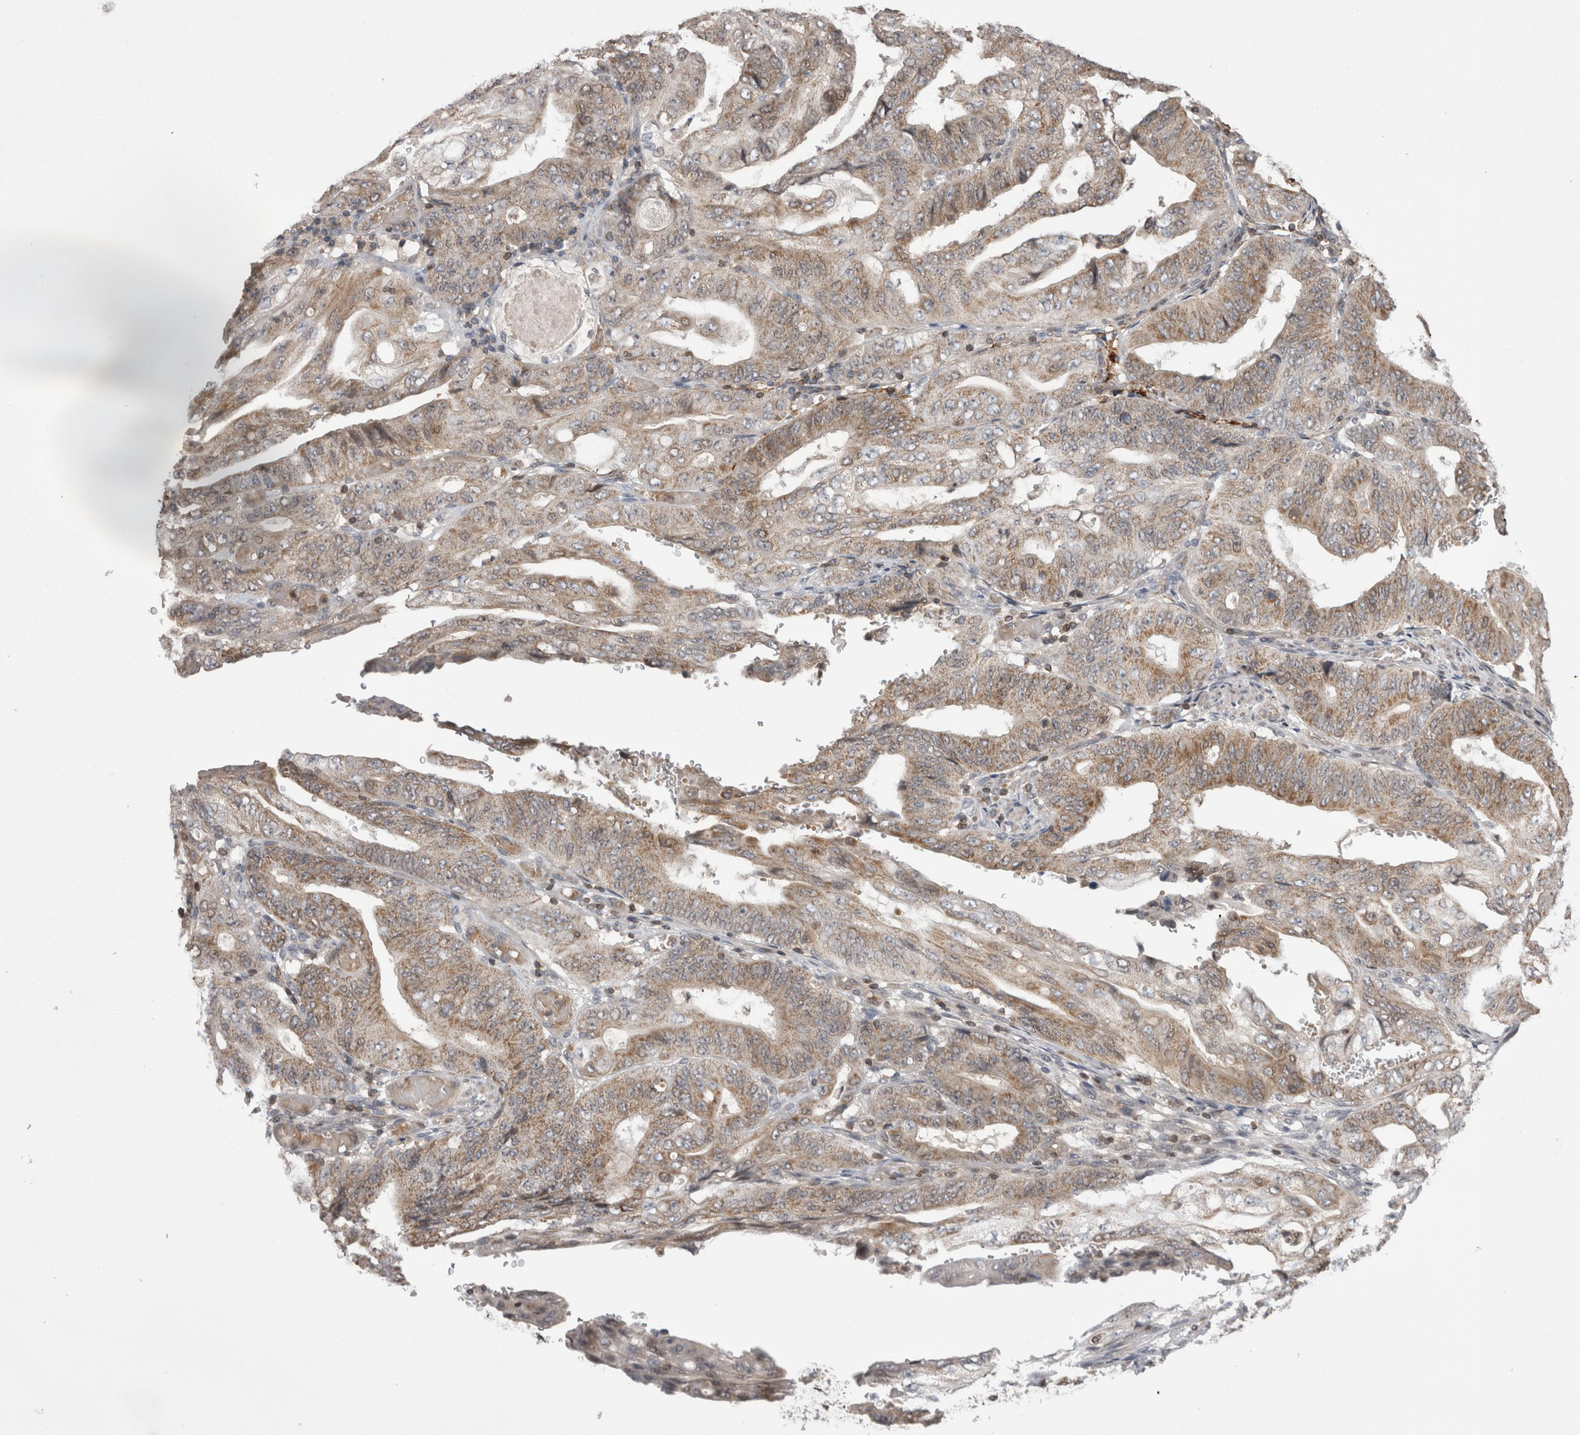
{"staining": {"intensity": "weak", "quantity": "25%-75%", "location": "cytoplasmic/membranous"}, "tissue": "stomach cancer", "cell_type": "Tumor cells", "image_type": "cancer", "snomed": [{"axis": "morphology", "description": "Adenocarcinoma, NOS"}, {"axis": "topography", "description": "Stomach"}], "caption": "Brown immunohistochemical staining in human stomach cancer shows weak cytoplasmic/membranous positivity in about 25%-75% of tumor cells.", "gene": "DARS2", "patient": {"sex": "female", "age": 73}}